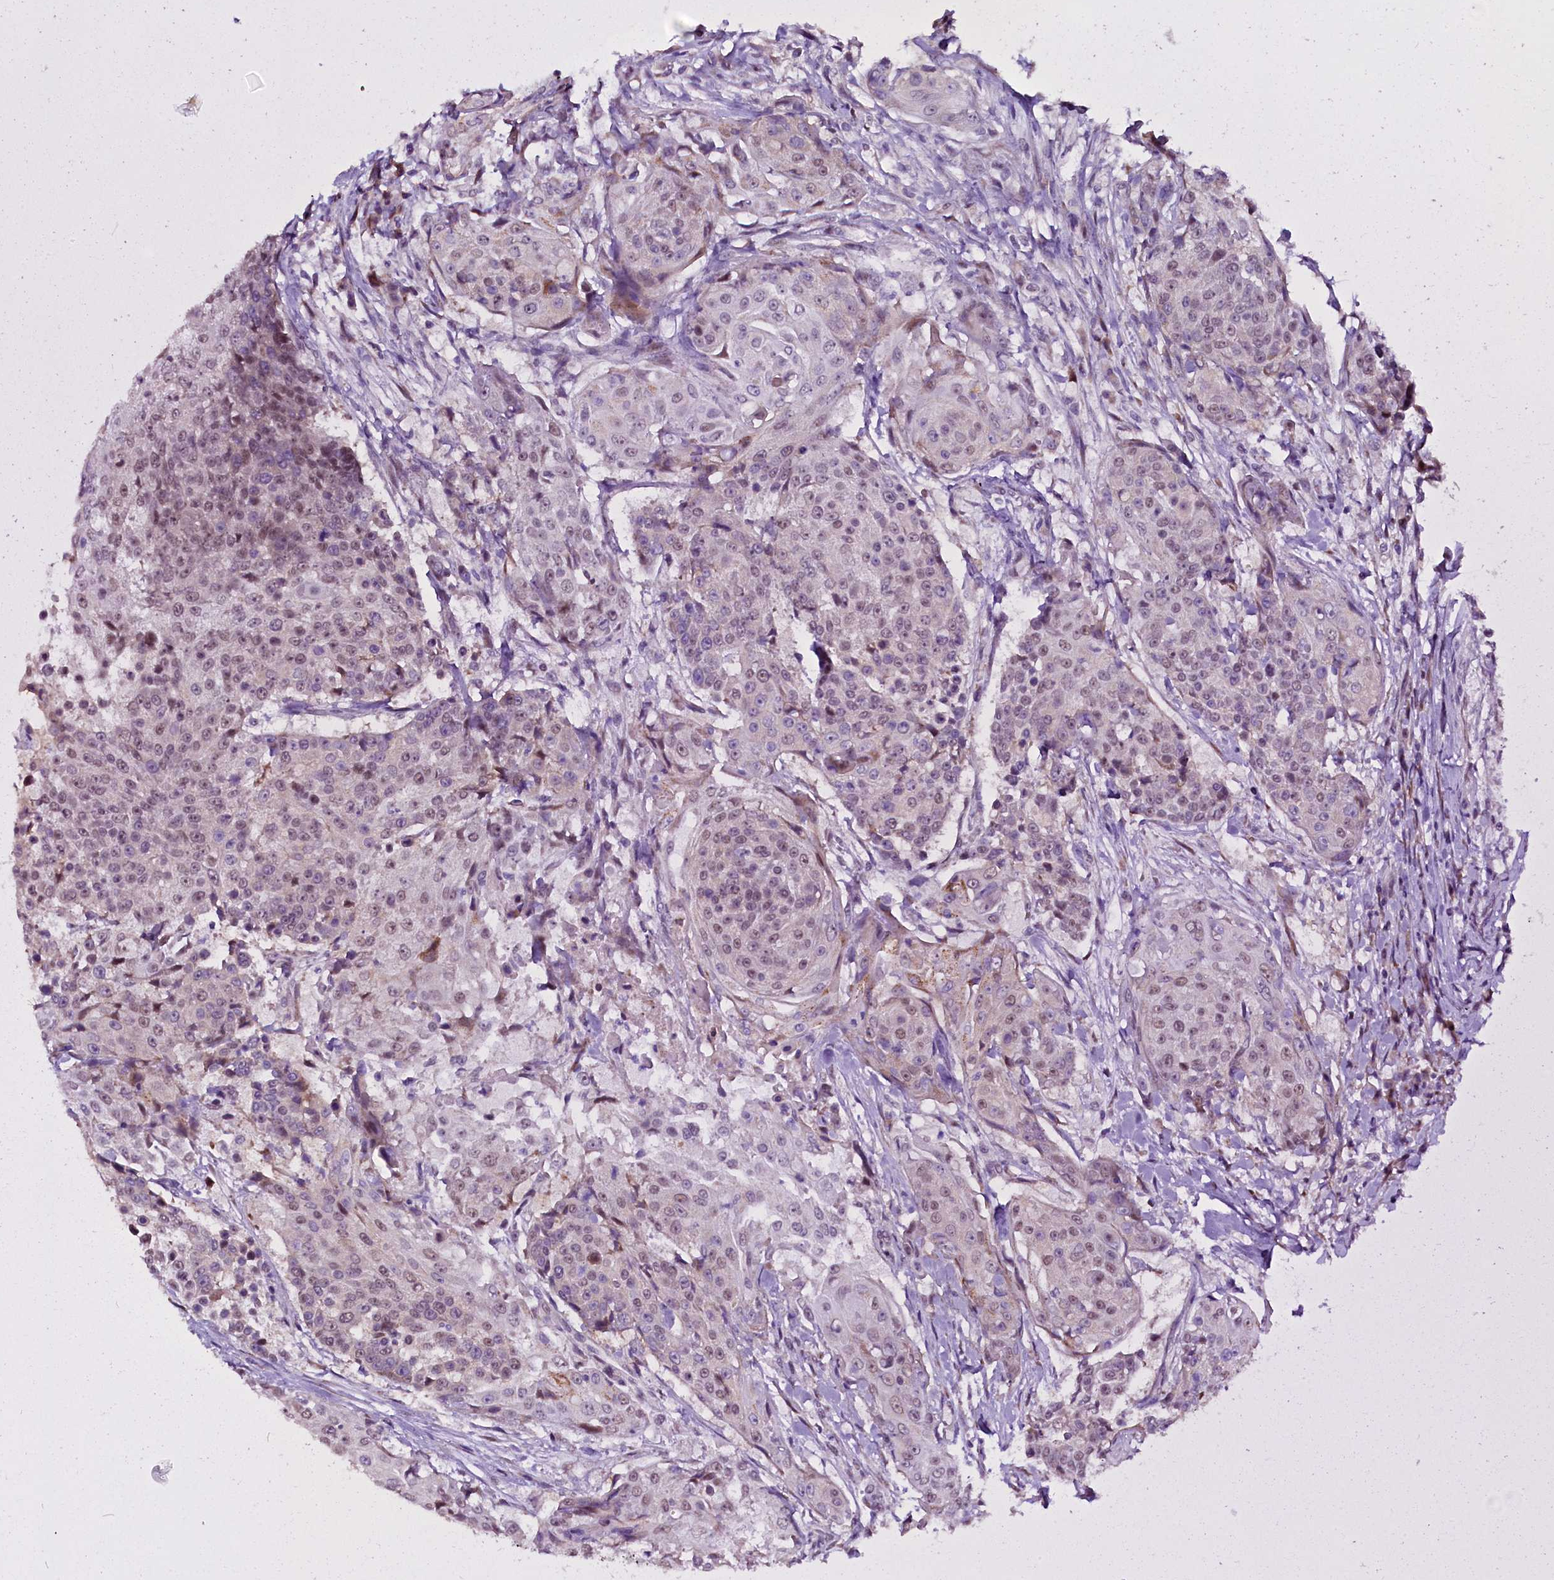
{"staining": {"intensity": "weak", "quantity": "25%-75%", "location": "nuclear"}, "tissue": "urothelial cancer", "cell_type": "Tumor cells", "image_type": "cancer", "snomed": [{"axis": "morphology", "description": "Urothelial carcinoma, High grade"}, {"axis": "topography", "description": "Urinary bladder"}], "caption": "There is low levels of weak nuclear staining in tumor cells of urothelial cancer, as demonstrated by immunohistochemical staining (brown color).", "gene": "RPUSD2", "patient": {"sex": "female", "age": 63}}